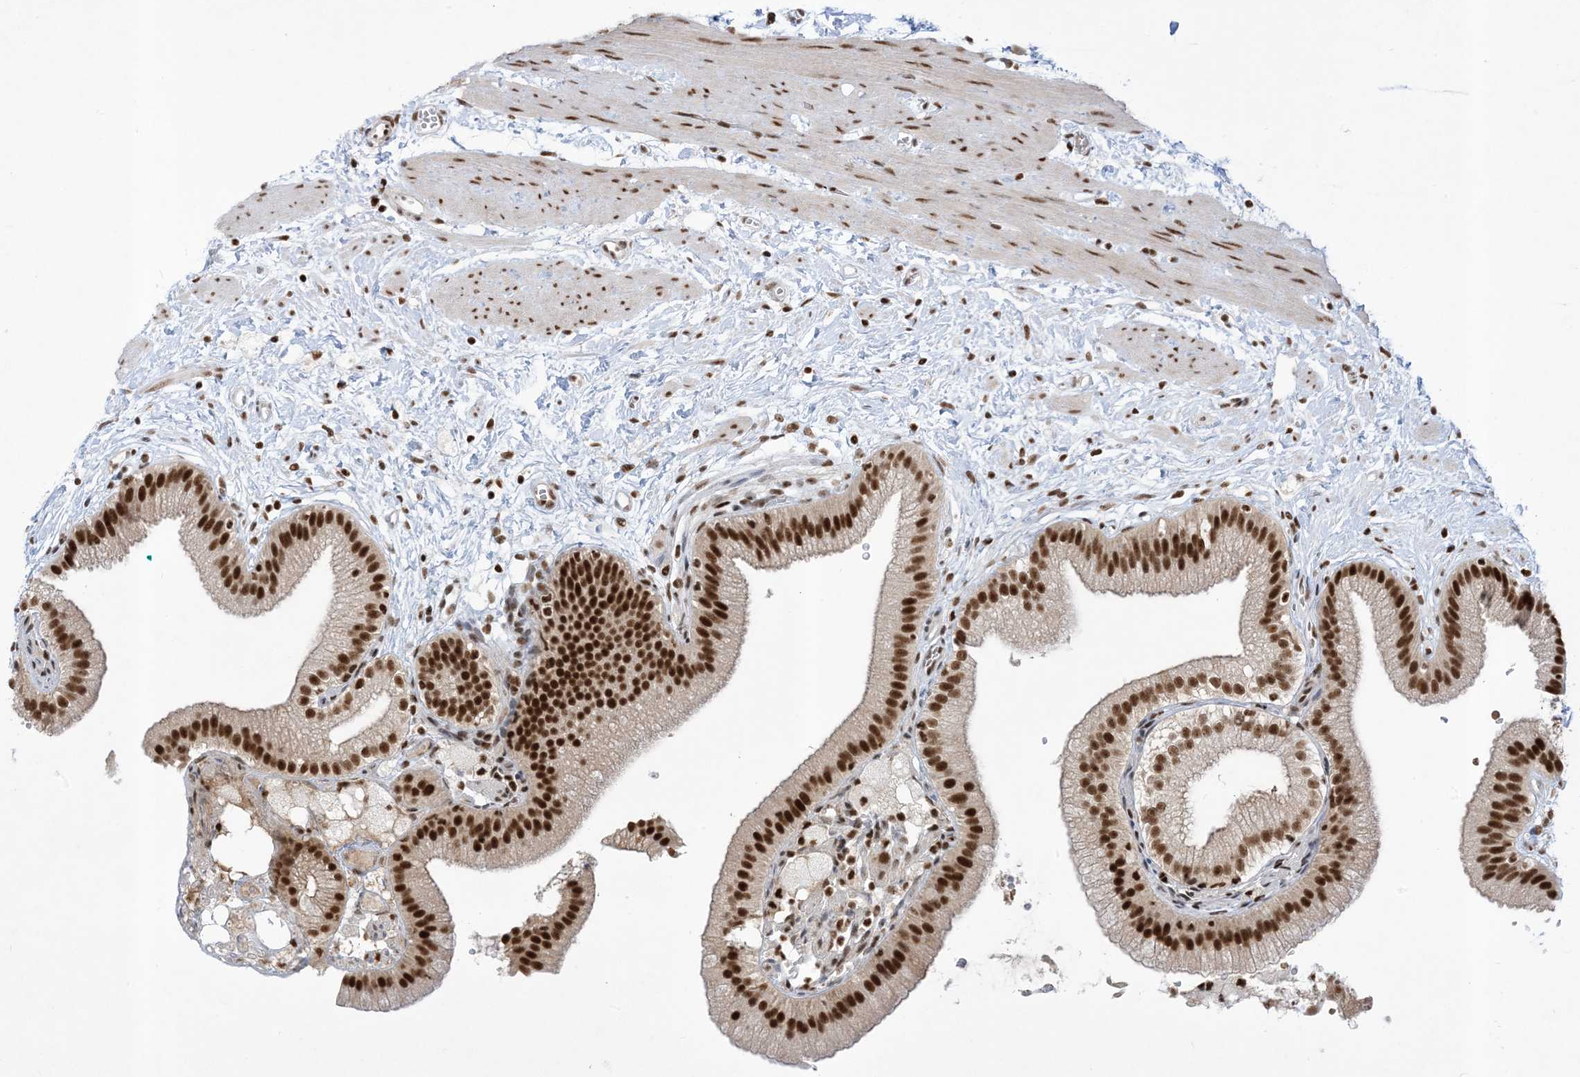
{"staining": {"intensity": "strong", "quantity": ">75%", "location": "nuclear"}, "tissue": "gallbladder", "cell_type": "Glandular cells", "image_type": "normal", "snomed": [{"axis": "morphology", "description": "Normal tissue, NOS"}, {"axis": "topography", "description": "Gallbladder"}], "caption": "This histopathology image displays IHC staining of normal human gallbladder, with high strong nuclear staining in about >75% of glandular cells.", "gene": "PPIL2", "patient": {"sex": "male", "age": 55}}